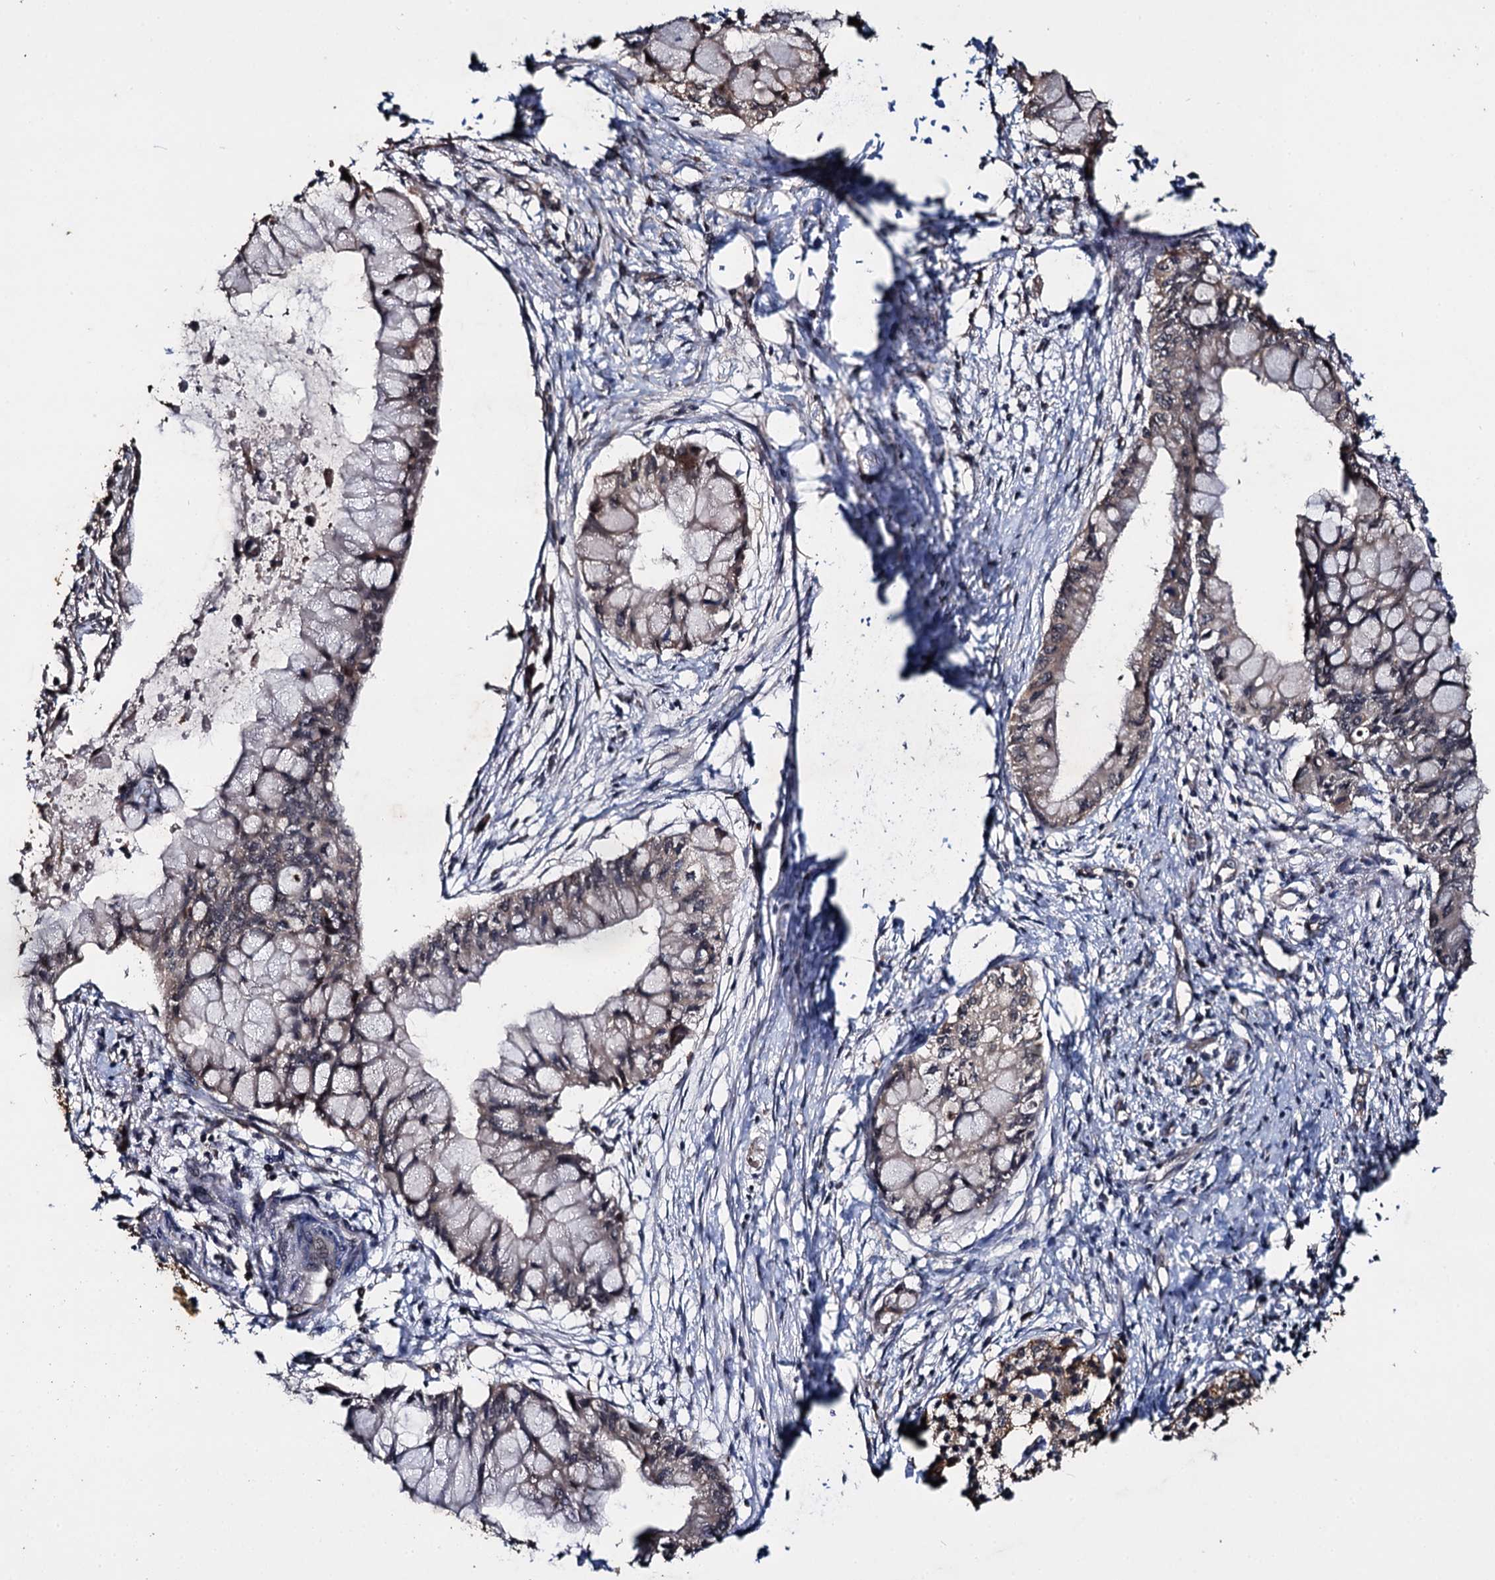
{"staining": {"intensity": "weak", "quantity": "<25%", "location": "cytoplasmic/membranous"}, "tissue": "pancreatic cancer", "cell_type": "Tumor cells", "image_type": "cancer", "snomed": [{"axis": "morphology", "description": "Adenocarcinoma, NOS"}, {"axis": "topography", "description": "Pancreas"}], "caption": "Tumor cells are negative for brown protein staining in pancreatic cancer.", "gene": "SLC46A3", "patient": {"sex": "male", "age": 48}}